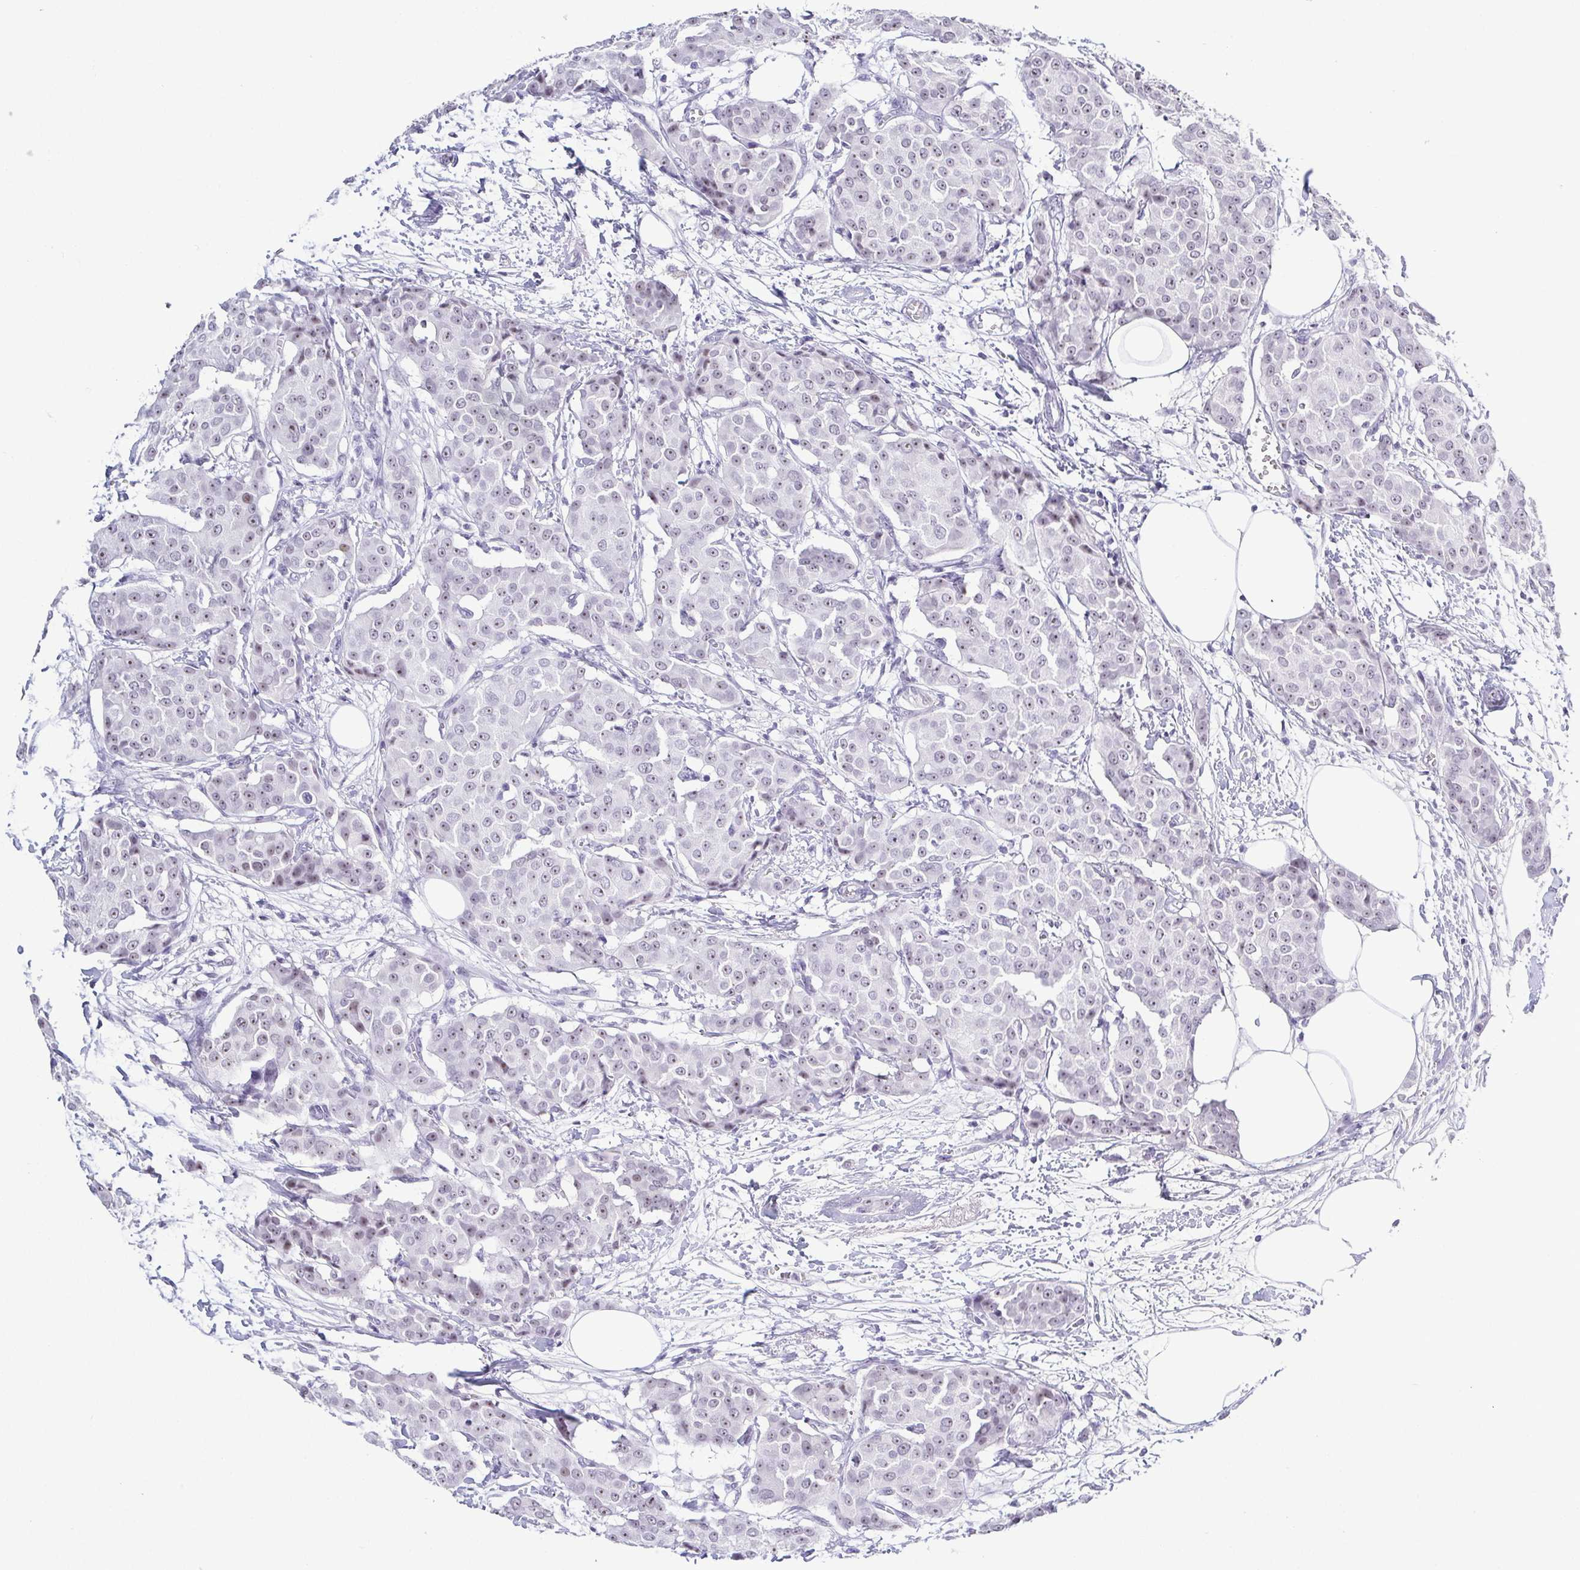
{"staining": {"intensity": "weak", "quantity": "25%-75%", "location": "nuclear"}, "tissue": "breast cancer", "cell_type": "Tumor cells", "image_type": "cancer", "snomed": [{"axis": "morphology", "description": "Duct carcinoma"}, {"axis": "topography", "description": "Breast"}], "caption": "Human intraductal carcinoma (breast) stained for a protein (brown) displays weak nuclear positive expression in about 25%-75% of tumor cells.", "gene": "BZW1", "patient": {"sex": "female", "age": 91}}